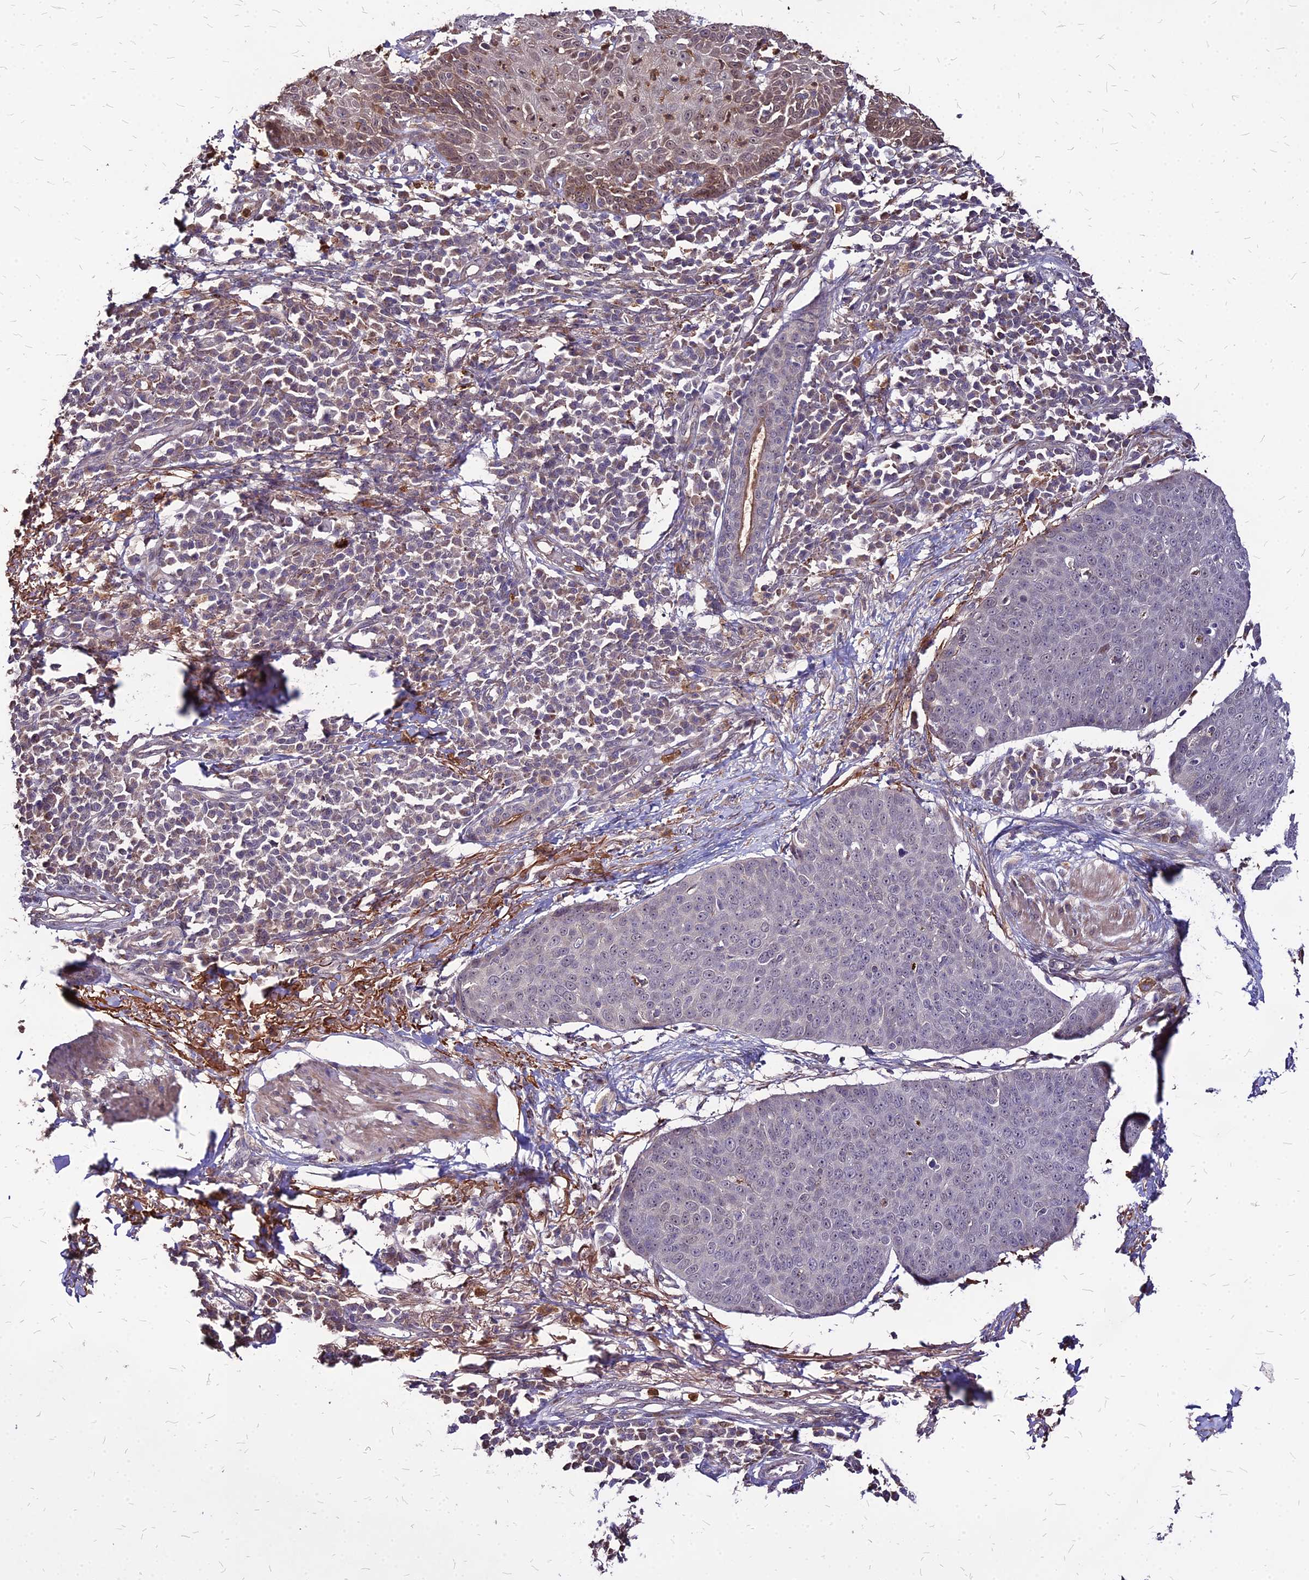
{"staining": {"intensity": "negative", "quantity": "none", "location": "none"}, "tissue": "skin cancer", "cell_type": "Tumor cells", "image_type": "cancer", "snomed": [{"axis": "morphology", "description": "Squamous cell carcinoma, NOS"}, {"axis": "topography", "description": "Skin"}], "caption": "High magnification brightfield microscopy of skin cancer (squamous cell carcinoma) stained with DAB (3,3'-diaminobenzidine) (brown) and counterstained with hematoxylin (blue): tumor cells show no significant staining.", "gene": "APBA3", "patient": {"sex": "male", "age": 71}}